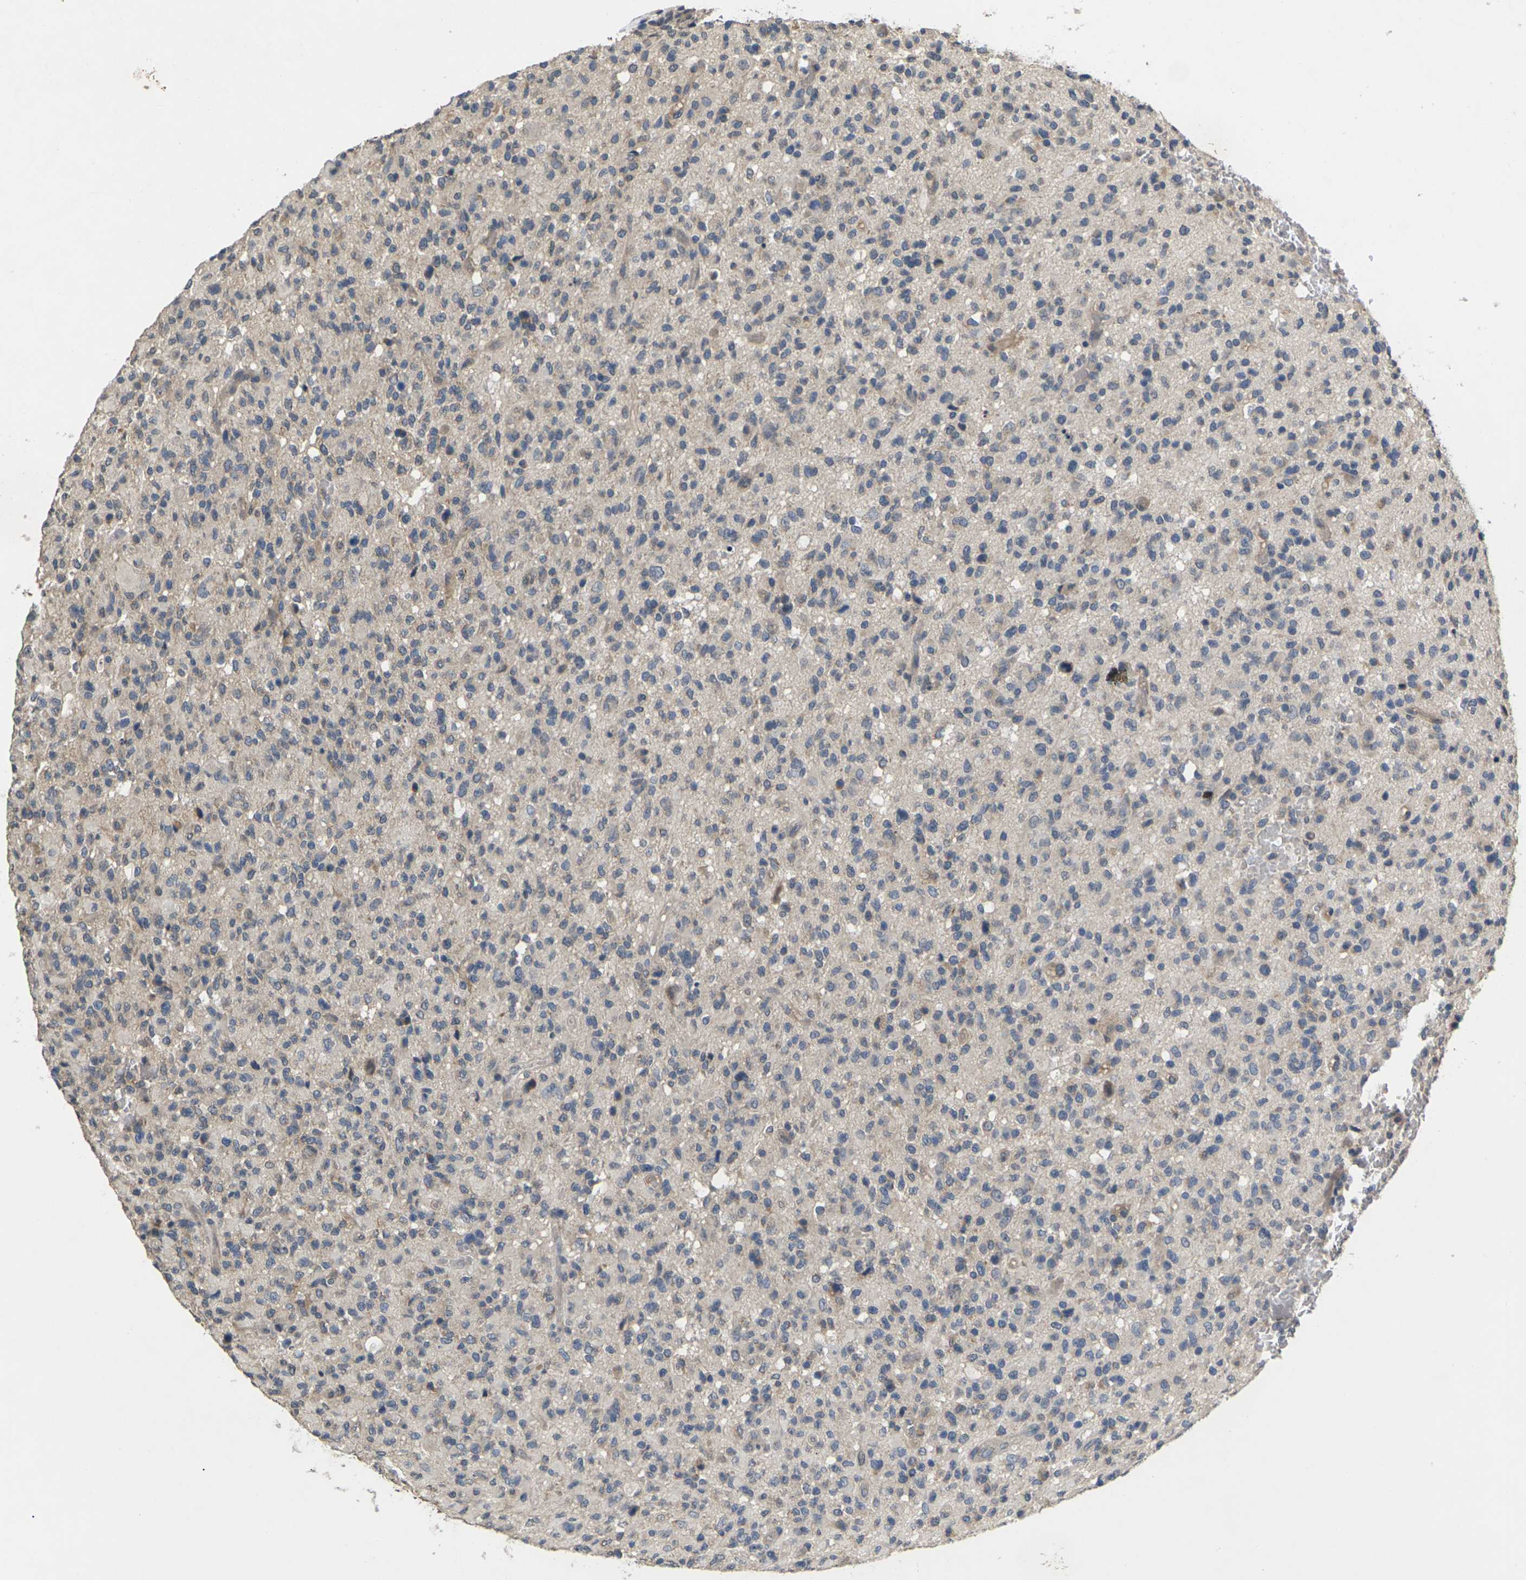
{"staining": {"intensity": "weak", "quantity": "<25%", "location": "cytoplasmic/membranous"}, "tissue": "glioma", "cell_type": "Tumor cells", "image_type": "cancer", "snomed": [{"axis": "morphology", "description": "Glioma, malignant, High grade"}, {"axis": "topography", "description": "Brain"}], "caption": "The micrograph demonstrates no significant positivity in tumor cells of glioma. (Brightfield microscopy of DAB IHC at high magnification).", "gene": "SLC2A2", "patient": {"sex": "male", "age": 71}}